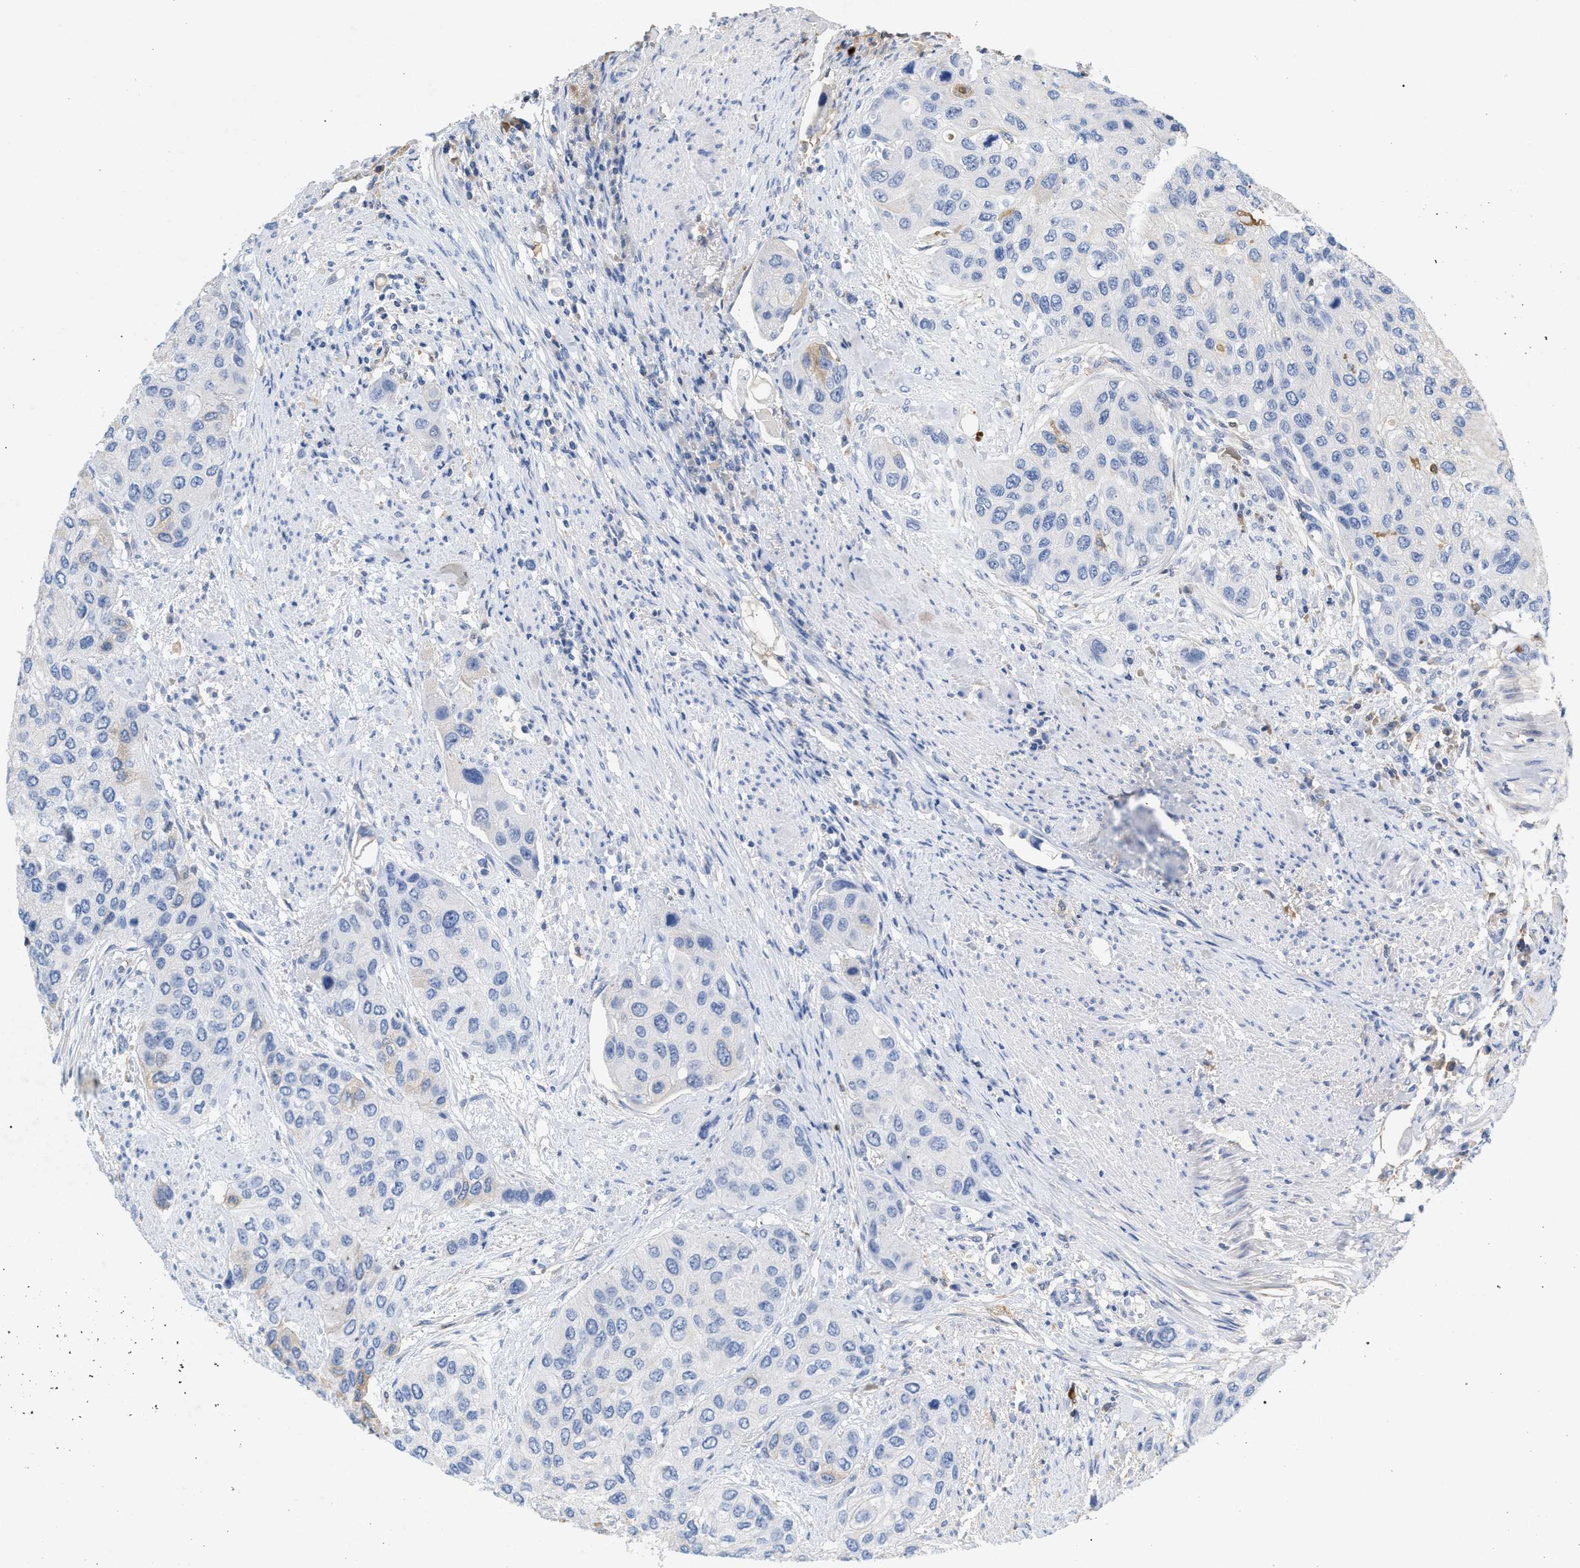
{"staining": {"intensity": "moderate", "quantity": "<25%", "location": "cytoplasmic/membranous"}, "tissue": "urothelial cancer", "cell_type": "Tumor cells", "image_type": "cancer", "snomed": [{"axis": "morphology", "description": "Urothelial carcinoma, High grade"}, {"axis": "topography", "description": "Urinary bladder"}], "caption": "Urothelial carcinoma (high-grade) stained with a brown dye displays moderate cytoplasmic/membranous positive expression in approximately <25% of tumor cells.", "gene": "APOH", "patient": {"sex": "female", "age": 56}}